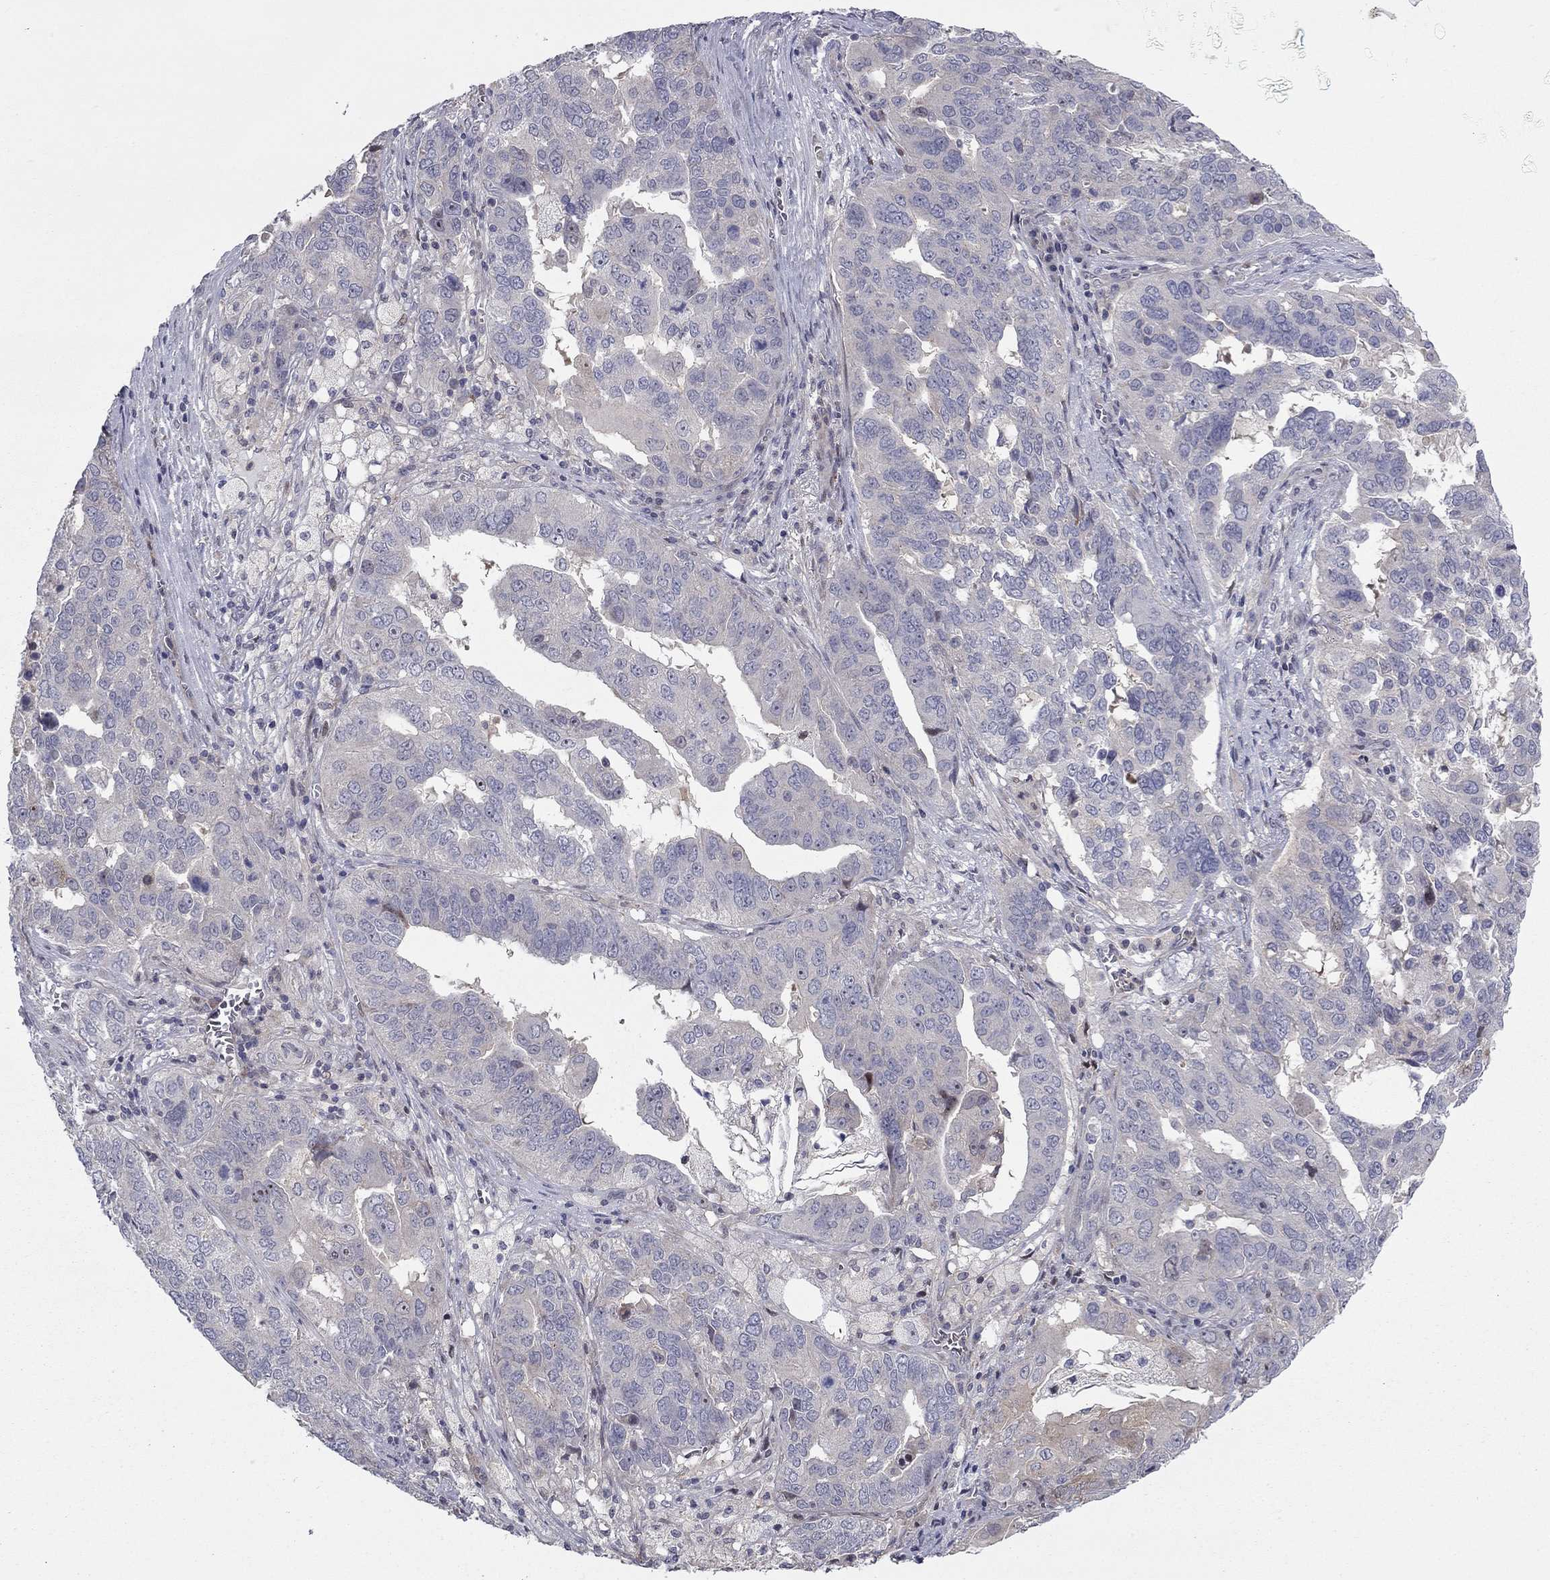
{"staining": {"intensity": "weak", "quantity": "<25%", "location": "cytoplasmic/membranous"}, "tissue": "ovarian cancer", "cell_type": "Tumor cells", "image_type": "cancer", "snomed": [{"axis": "morphology", "description": "Carcinoma, endometroid"}, {"axis": "topography", "description": "Soft tissue"}, {"axis": "topography", "description": "Ovary"}], "caption": "The micrograph exhibits no staining of tumor cells in ovarian endometroid carcinoma.", "gene": "DUSP7", "patient": {"sex": "female", "age": 52}}